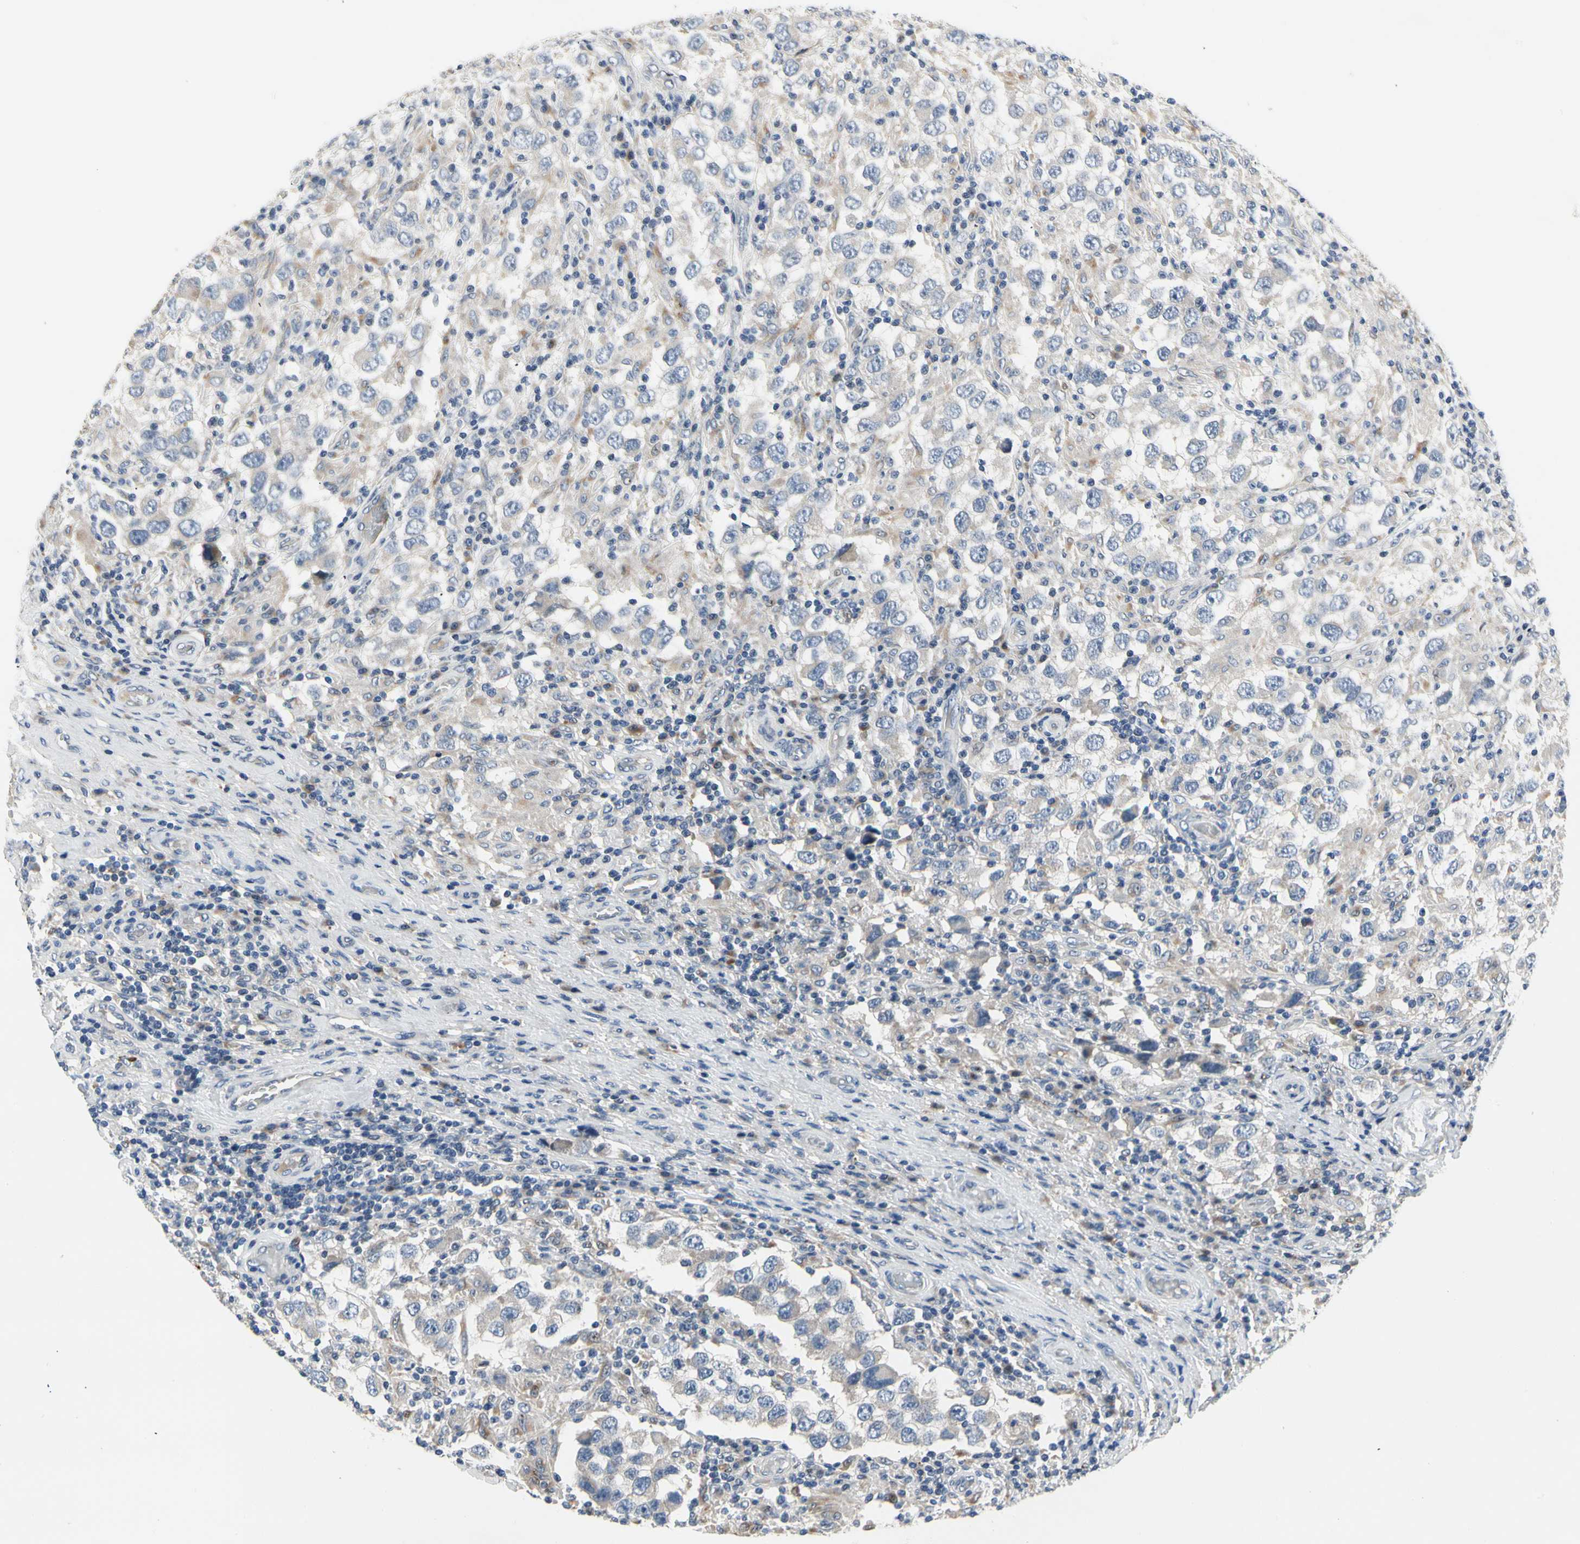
{"staining": {"intensity": "negative", "quantity": "none", "location": "none"}, "tissue": "testis cancer", "cell_type": "Tumor cells", "image_type": "cancer", "snomed": [{"axis": "morphology", "description": "Carcinoma, Embryonal, NOS"}, {"axis": "topography", "description": "Testis"}], "caption": "Immunohistochemistry micrograph of human testis cancer stained for a protein (brown), which shows no expression in tumor cells.", "gene": "NFASC", "patient": {"sex": "male", "age": 21}}